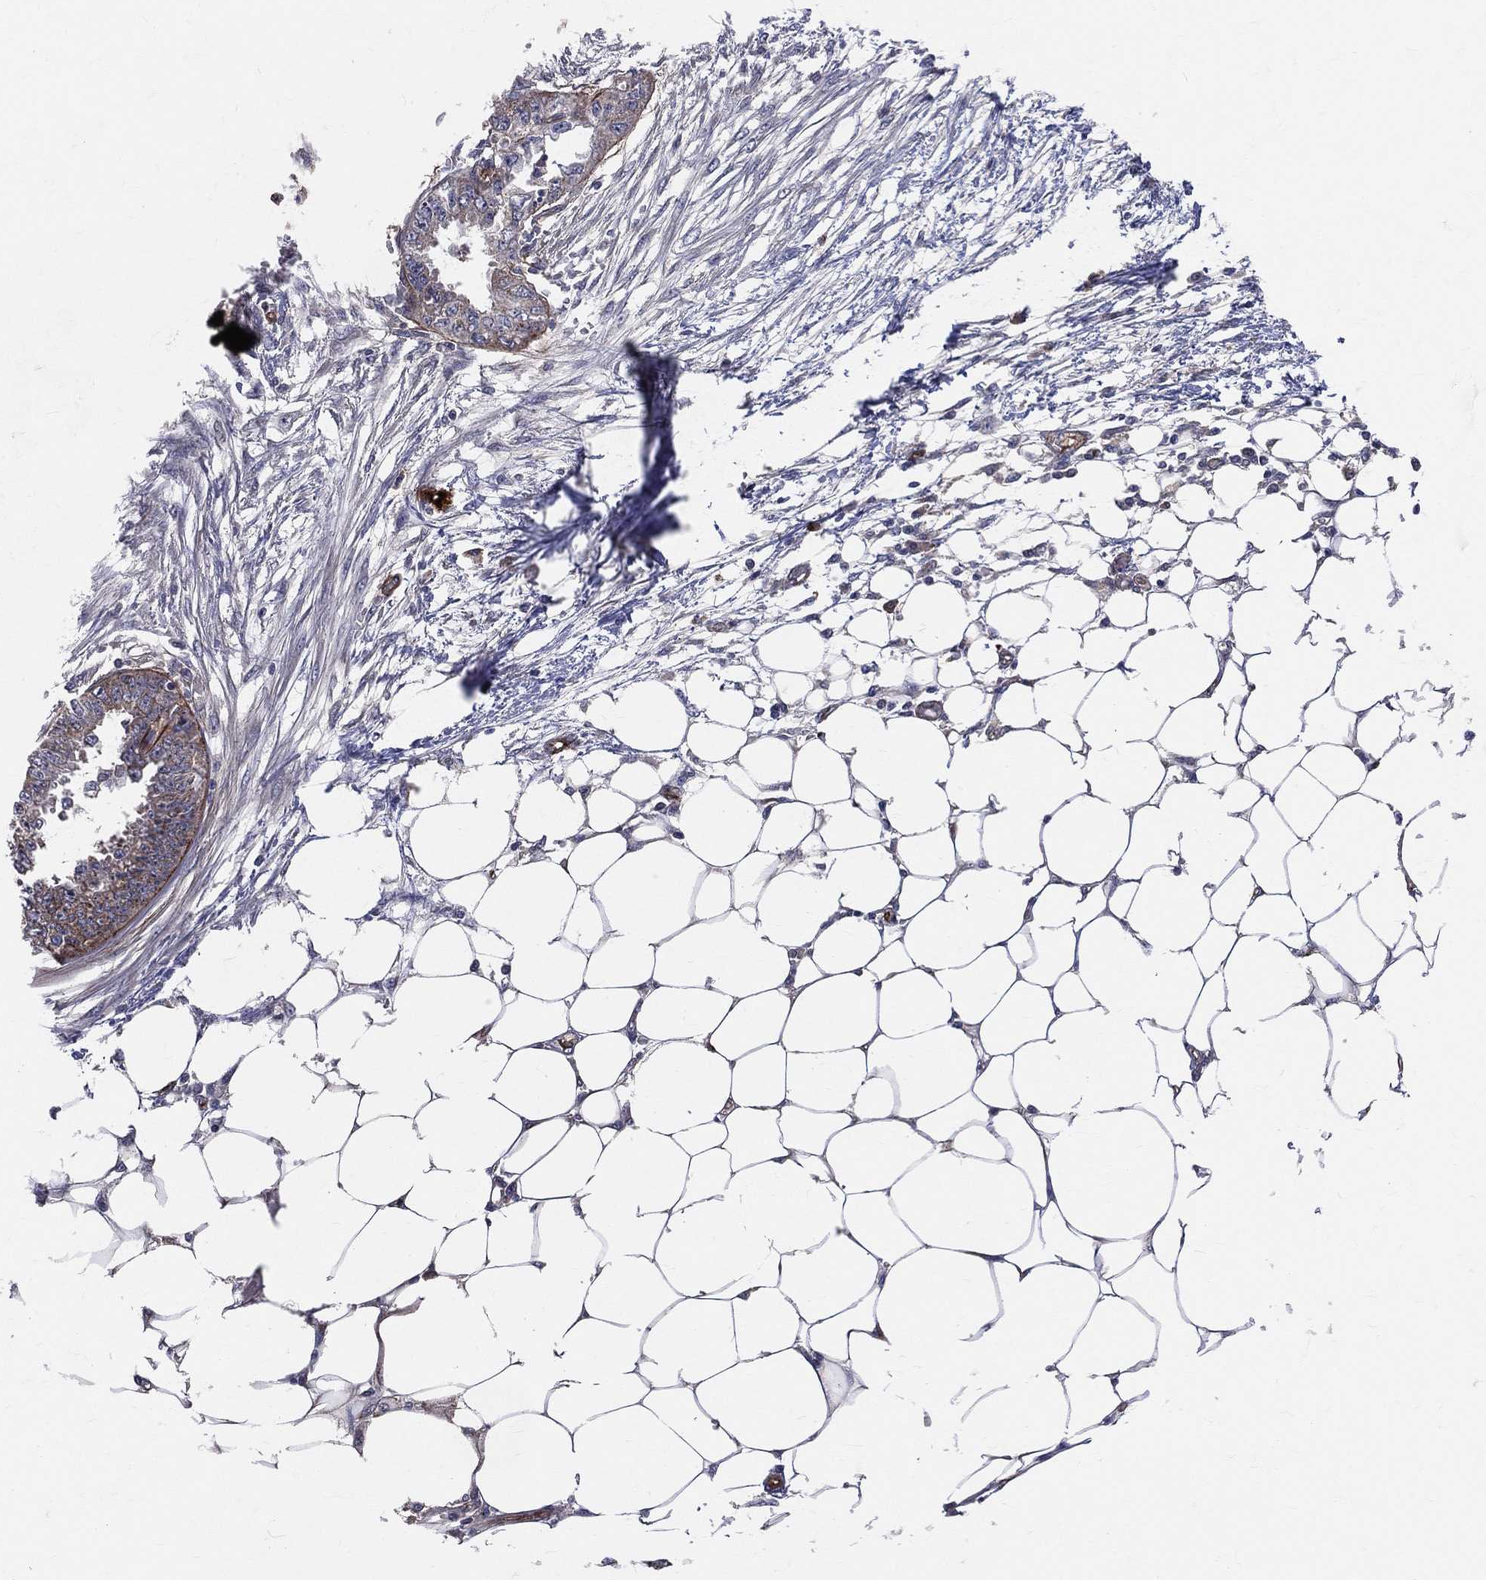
{"staining": {"intensity": "weak", "quantity": ">75%", "location": "cytoplasmic/membranous"}, "tissue": "endometrial cancer", "cell_type": "Tumor cells", "image_type": "cancer", "snomed": [{"axis": "morphology", "description": "Adenocarcinoma, NOS"}, {"axis": "morphology", "description": "Adenocarcinoma, metastatic, NOS"}, {"axis": "topography", "description": "Adipose tissue"}, {"axis": "topography", "description": "Endometrium"}], "caption": "This photomicrograph exhibits immunohistochemistry staining of human adenocarcinoma (endometrial), with low weak cytoplasmic/membranous positivity in approximately >75% of tumor cells.", "gene": "ENTPD1", "patient": {"sex": "female", "age": 67}}